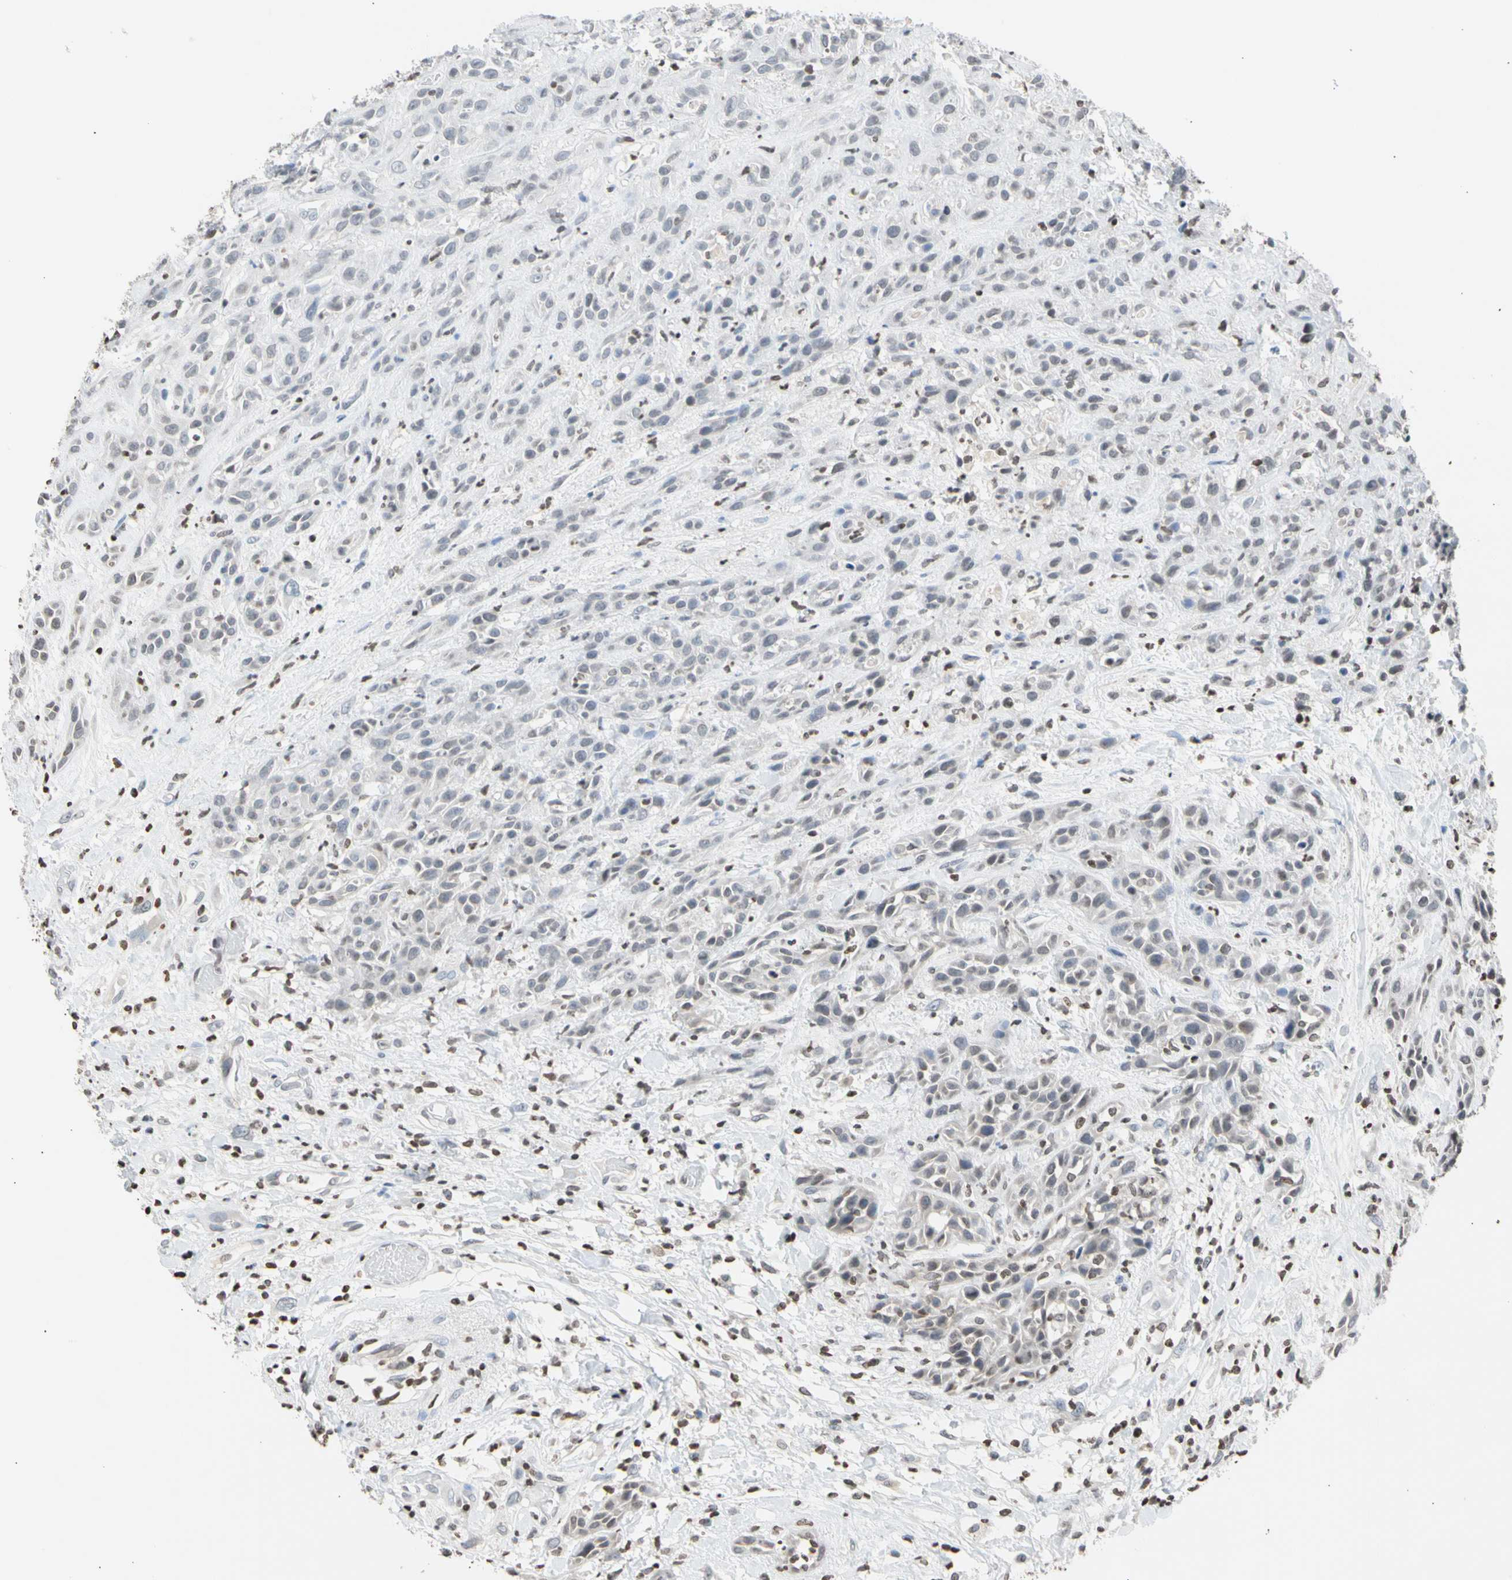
{"staining": {"intensity": "negative", "quantity": "none", "location": "none"}, "tissue": "head and neck cancer", "cell_type": "Tumor cells", "image_type": "cancer", "snomed": [{"axis": "morphology", "description": "Normal tissue, NOS"}, {"axis": "morphology", "description": "Squamous cell carcinoma, NOS"}, {"axis": "topography", "description": "Cartilage tissue"}, {"axis": "topography", "description": "Head-Neck"}], "caption": "DAB immunohistochemical staining of head and neck squamous cell carcinoma exhibits no significant expression in tumor cells. (DAB (3,3'-diaminobenzidine) immunohistochemistry, high magnification).", "gene": "GPX4", "patient": {"sex": "male", "age": 62}}